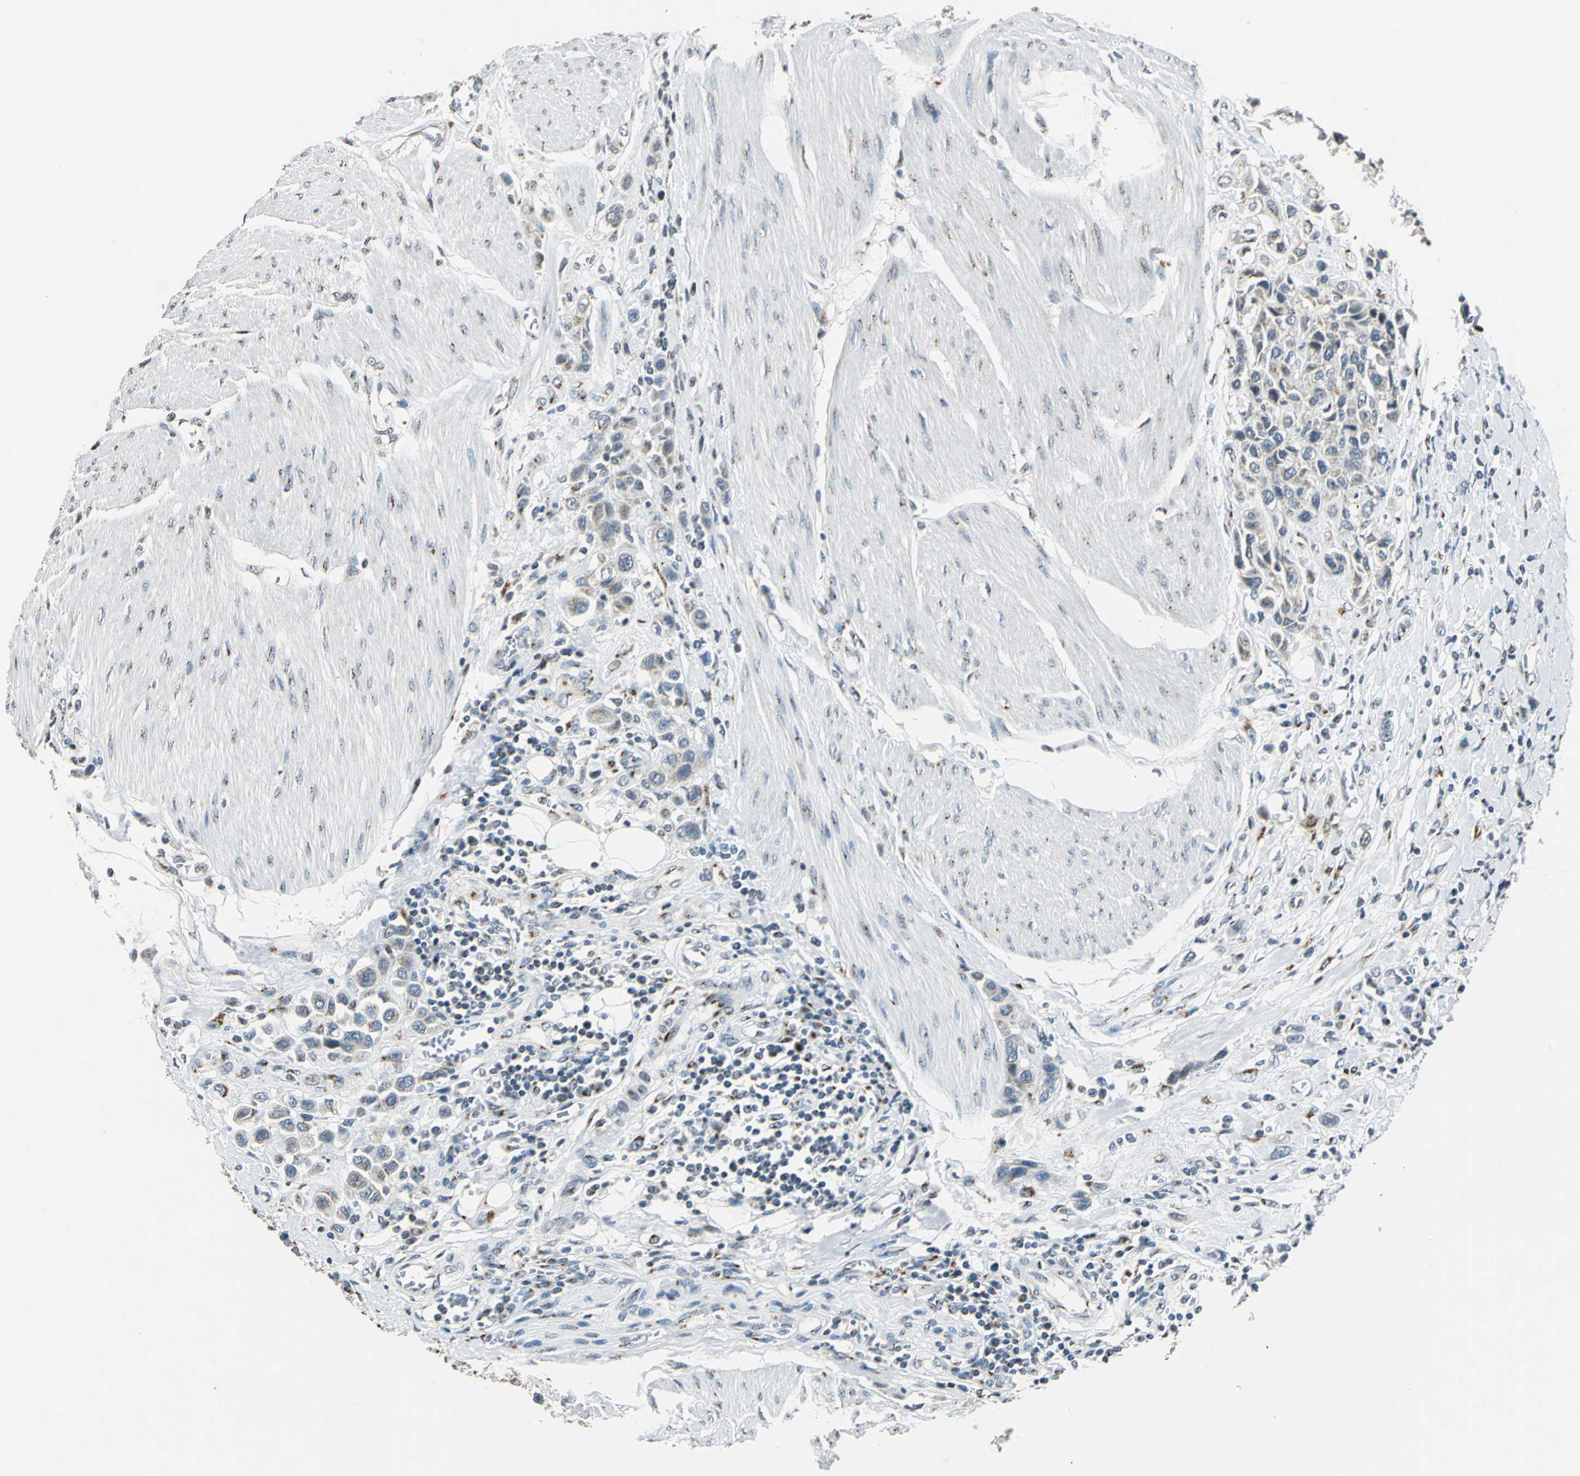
{"staining": {"intensity": "weak", "quantity": "25%-75%", "location": "cytoplasmic/membranous"}, "tissue": "urothelial cancer", "cell_type": "Tumor cells", "image_type": "cancer", "snomed": [{"axis": "morphology", "description": "Urothelial carcinoma, High grade"}, {"axis": "topography", "description": "Urinary bladder"}], "caption": "High-power microscopy captured an immunohistochemistry micrograph of urothelial cancer, revealing weak cytoplasmic/membranous expression in approximately 25%-75% of tumor cells. The protein is shown in brown color, while the nuclei are stained blue.", "gene": "TMEM115", "patient": {"sex": "male", "age": 50}}